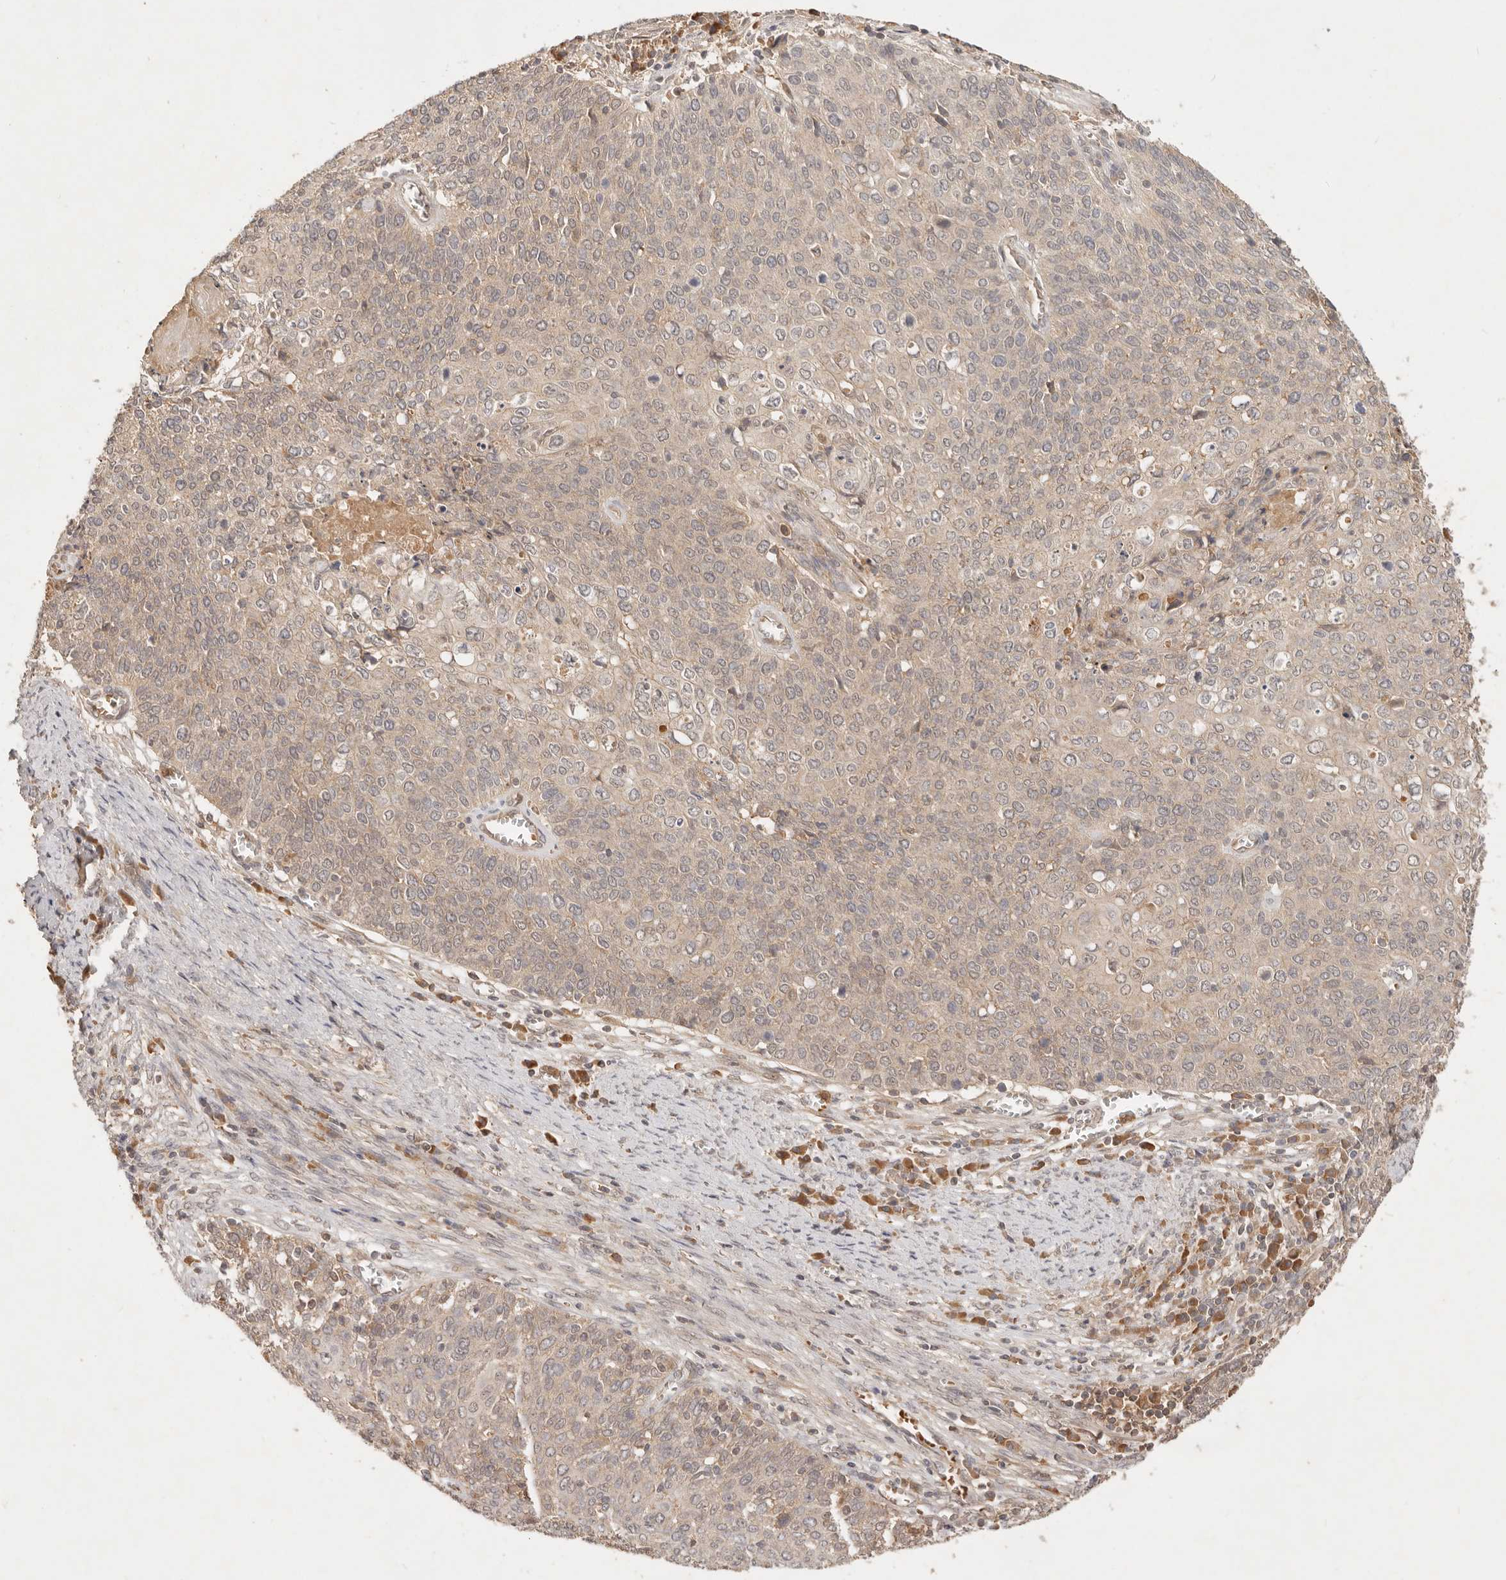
{"staining": {"intensity": "weak", "quantity": "25%-75%", "location": "cytoplasmic/membranous"}, "tissue": "cervical cancer", "cell_type": "Tumor cells", "image_type": "cancer", "snomed": [{"axis": "morphology", "description": "Squamous cell carcinoma, NOS"}, {"axis": "topography", "description": "Cervix"}], "caption": "Protein staining by immunohistochemistry shows weak cytoplasmic/membranous staining in approximately 25%-75% of tumor cells in cervical cancer (squamous cell carcinoma).", "gene": "FREM2", "patient": {"sex": "female", "age": 39}}